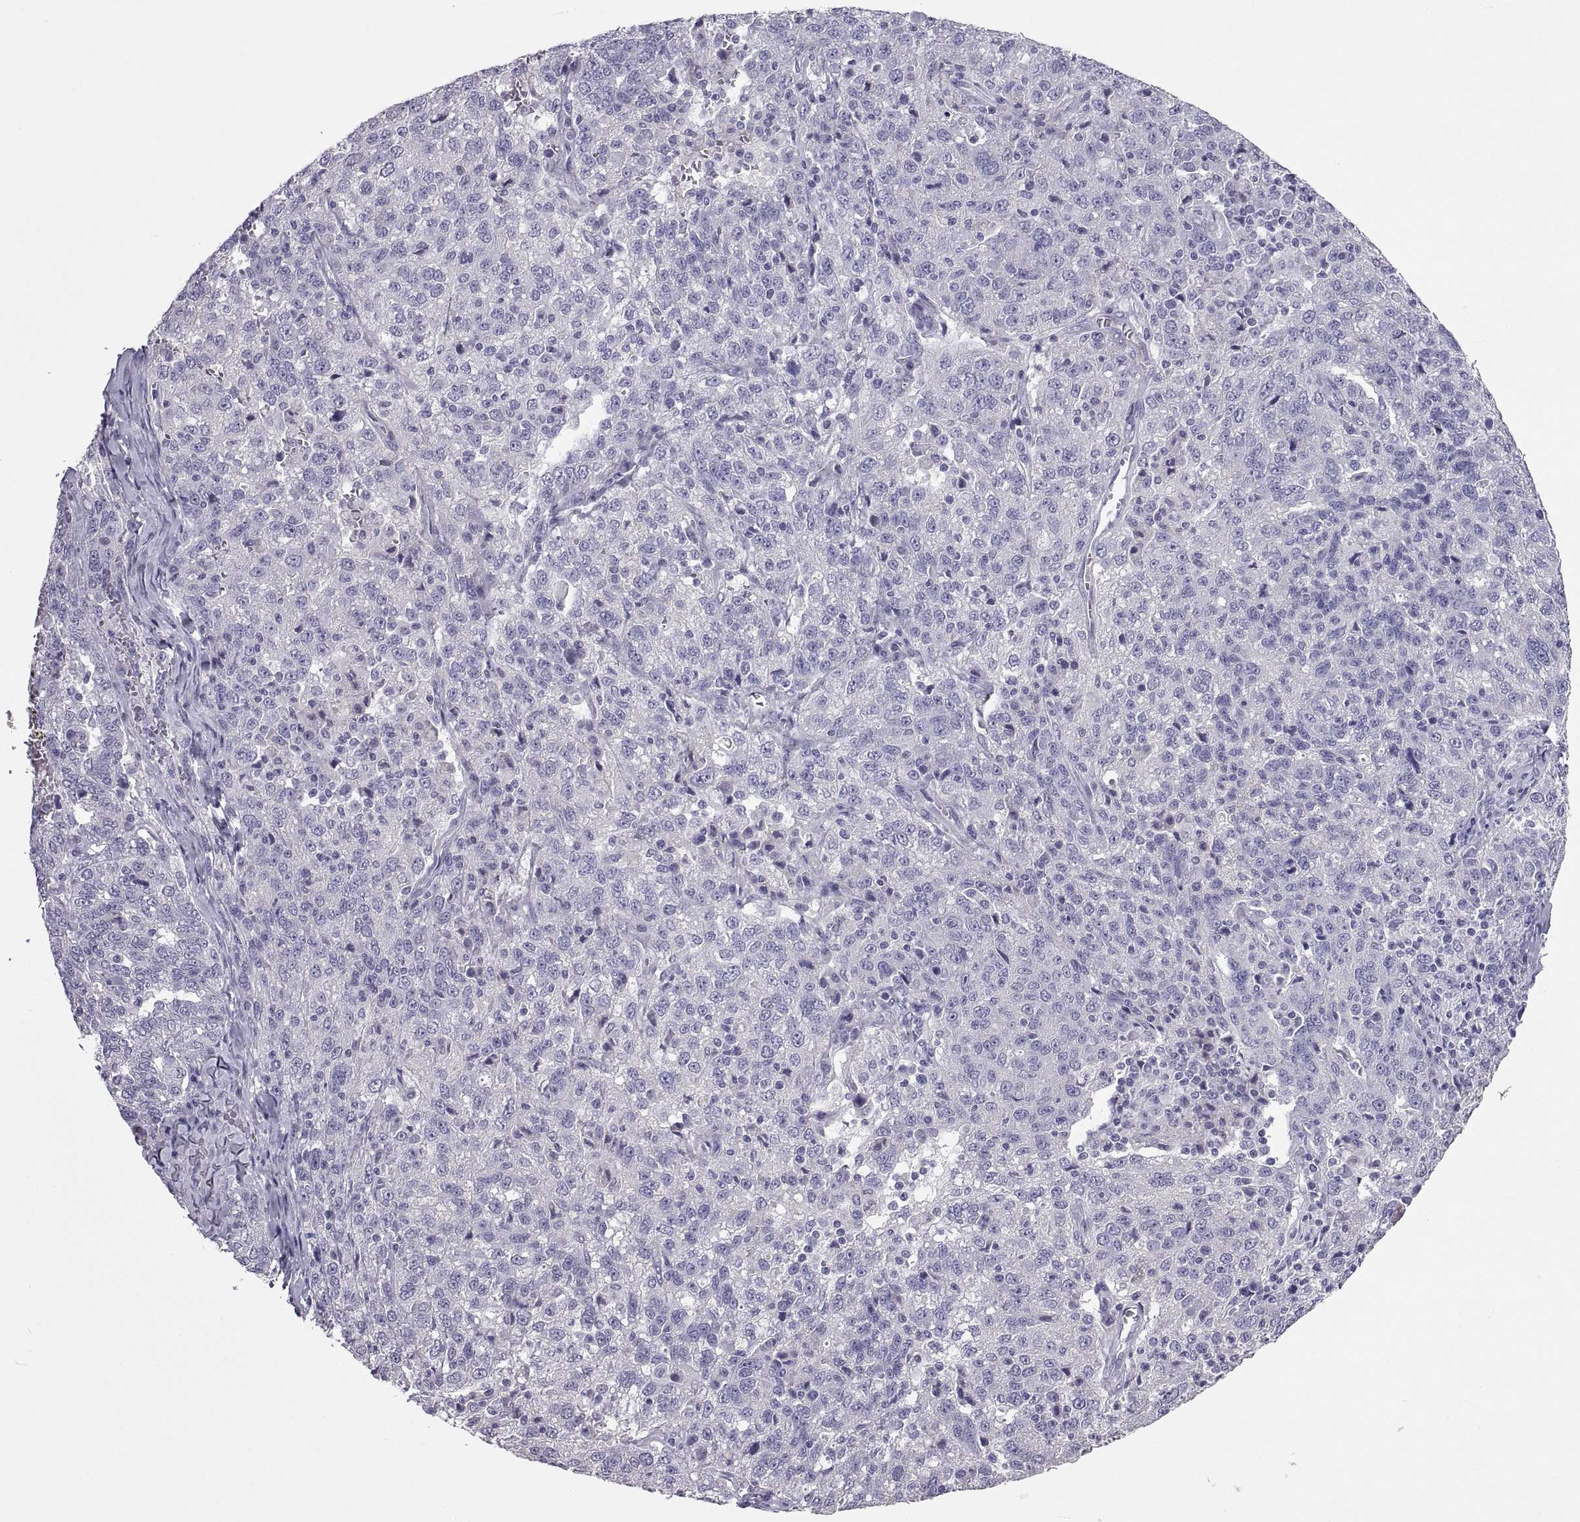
{"staining": {"intensity": "negative", "quantity": "none", "location": "none"}, "tissue": "ovarian cancer", "cell_type": "Tumor cells", "image_type": "cancer", "snomed": [{"axis": "morphology", "description": "Cystadenocarcinoma, serous, NOS"}, {"axis": "topography", "description": "Ovary"}], "caption": "High power microscopy image of an immunohistochemistry (IHC) photomicrograph of ovarian serous cystadenocarcinoma, revealing no significant staining in tumor cells. The staining is performed using DAB (3,3'-diaminobenzidine) brown chromogen with nuclei counter-stained in using hematoxylin.", "gene": "IGSF1", "patient": {"sex": "female", "age": 71}}